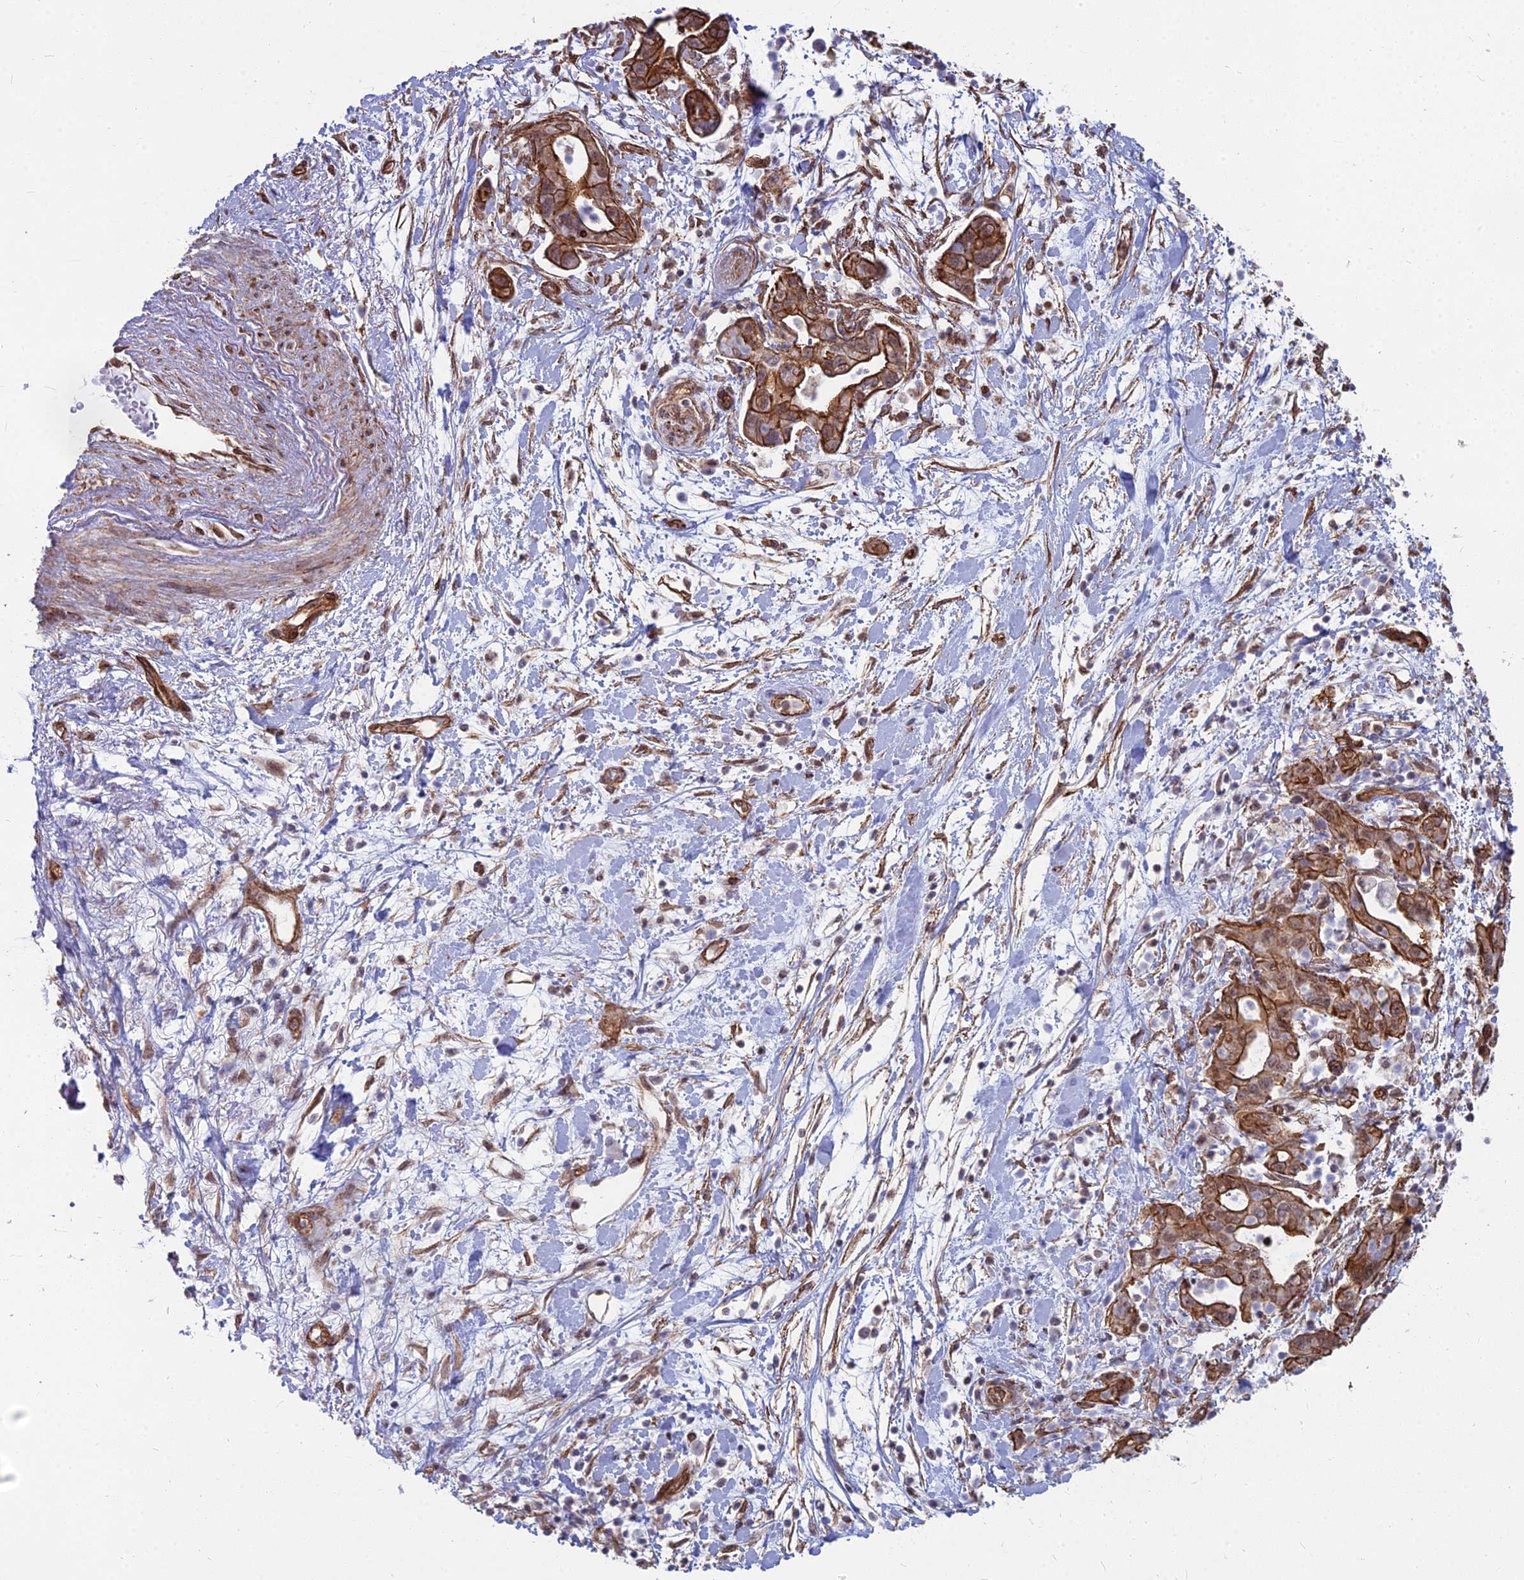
{"staining": {"intensity": "moderate", "quantity": ">75%", "location": "cytoplasmic/membranous,nuclear"}, "tissue": "pancreatic cancer", "cell_type": "Tumor cells", "image_type": "cancer", "snomed": [{"axis": "morphology", "description": "Adenocarcinoma, NOS"}, {"axis": "topography", "description": "Pancreas"}], "caption": "Protein staining shows moderate cytoplasmic/membranous and nuclear staining in approximately >75% of tumor cells in pancreatic cancer. The protein is shown in brown color, while the nuclei are stained blue.", "gene": "YJU2", "patient": {"sex": "female", "age": 73}}